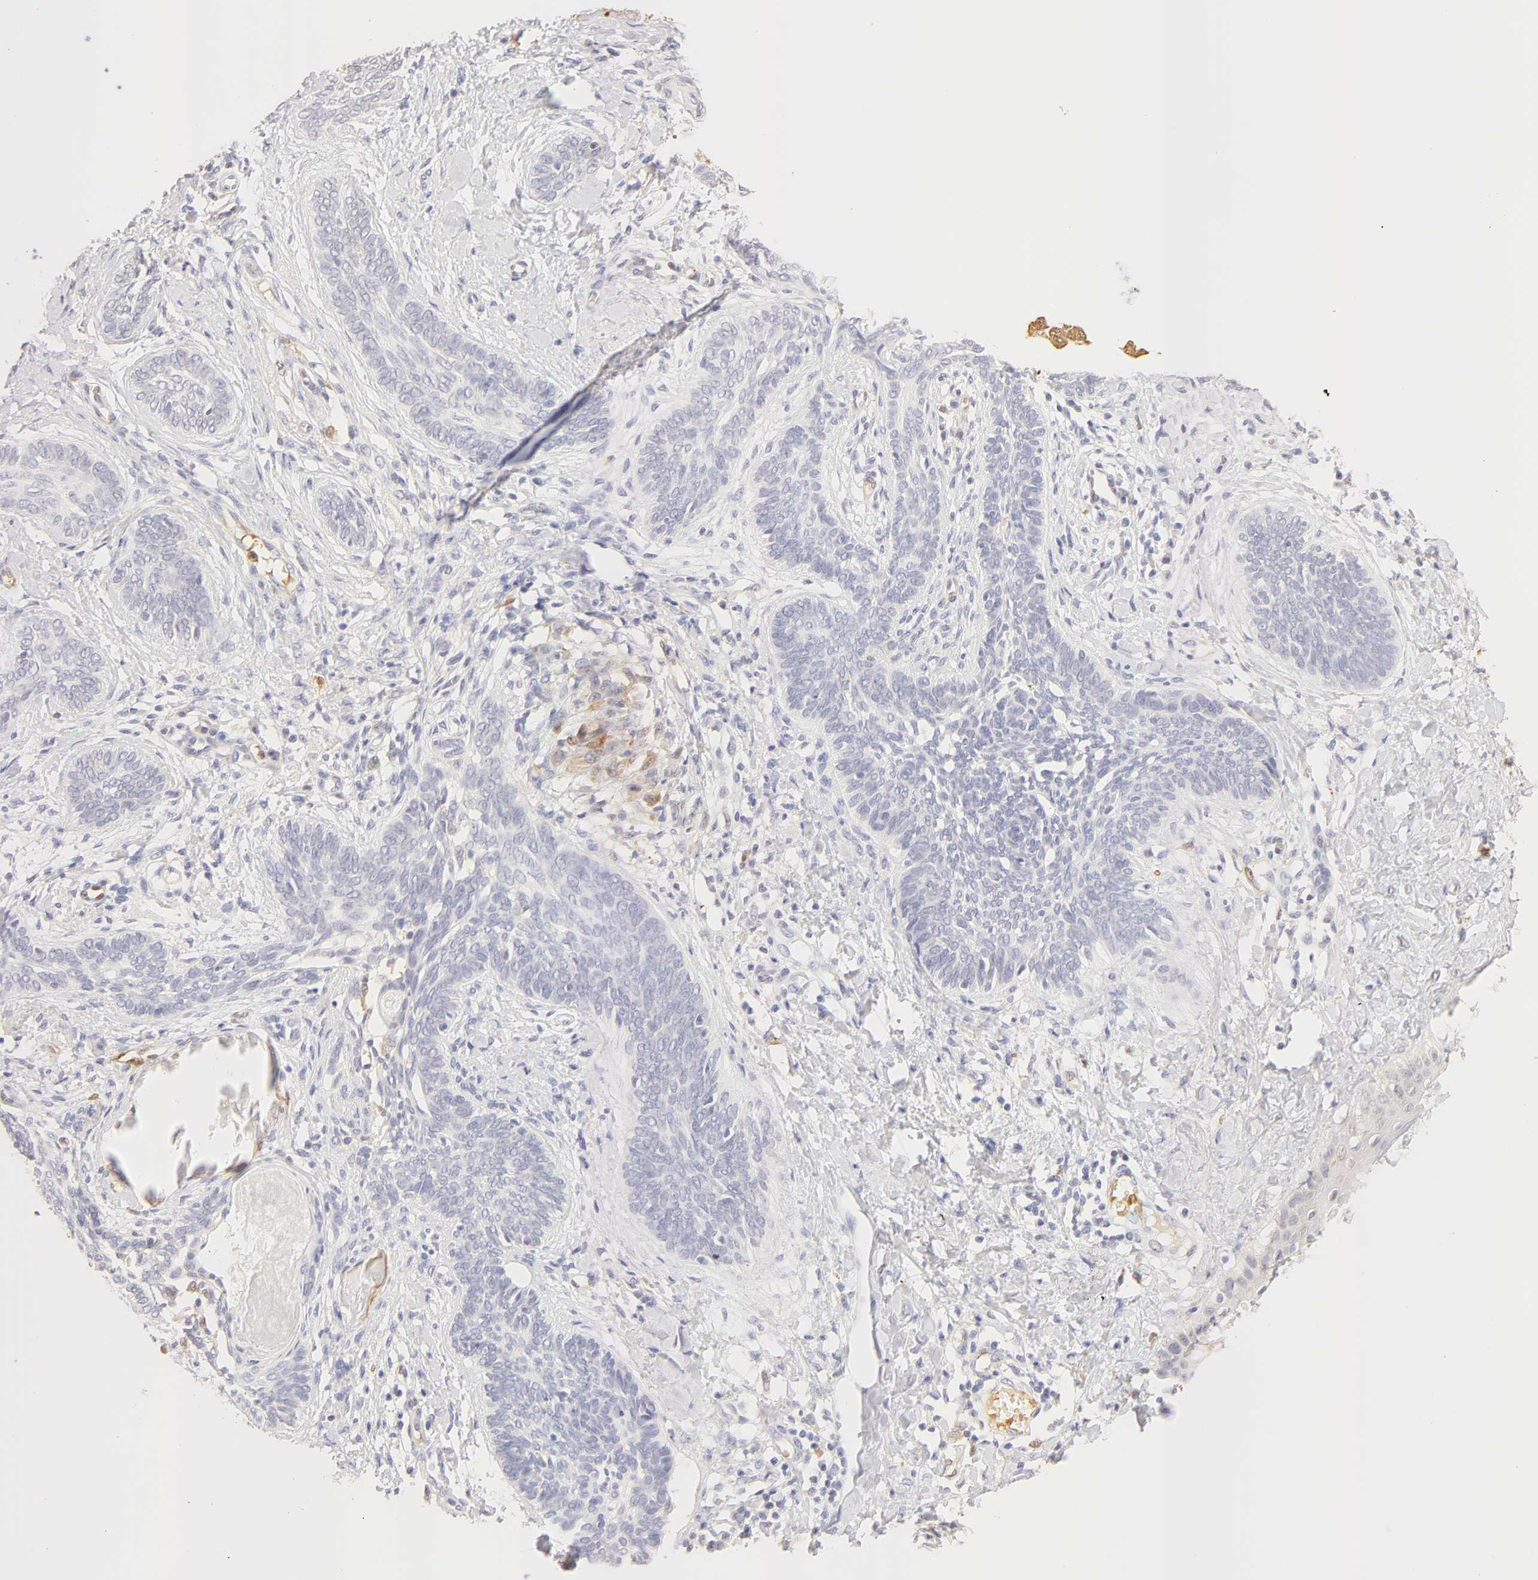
{"staining": {"intensity": "negative", "quantity": "none", "location": "none"}, "tissue": "skin cancer", "cell_type": "Tumor cells", "image_type": "cancer", "snomed": [{"axis": "morphology", "description": "Basal cell carcinoma"}, {"axis": "topography", "description": "Skin"}], "caption": "The image displays no significant positivity in tumor cells of skin cancer (basal cell carcinoma).", "gene": "CA2", "patient": {"sex": "female", "age": 81}}